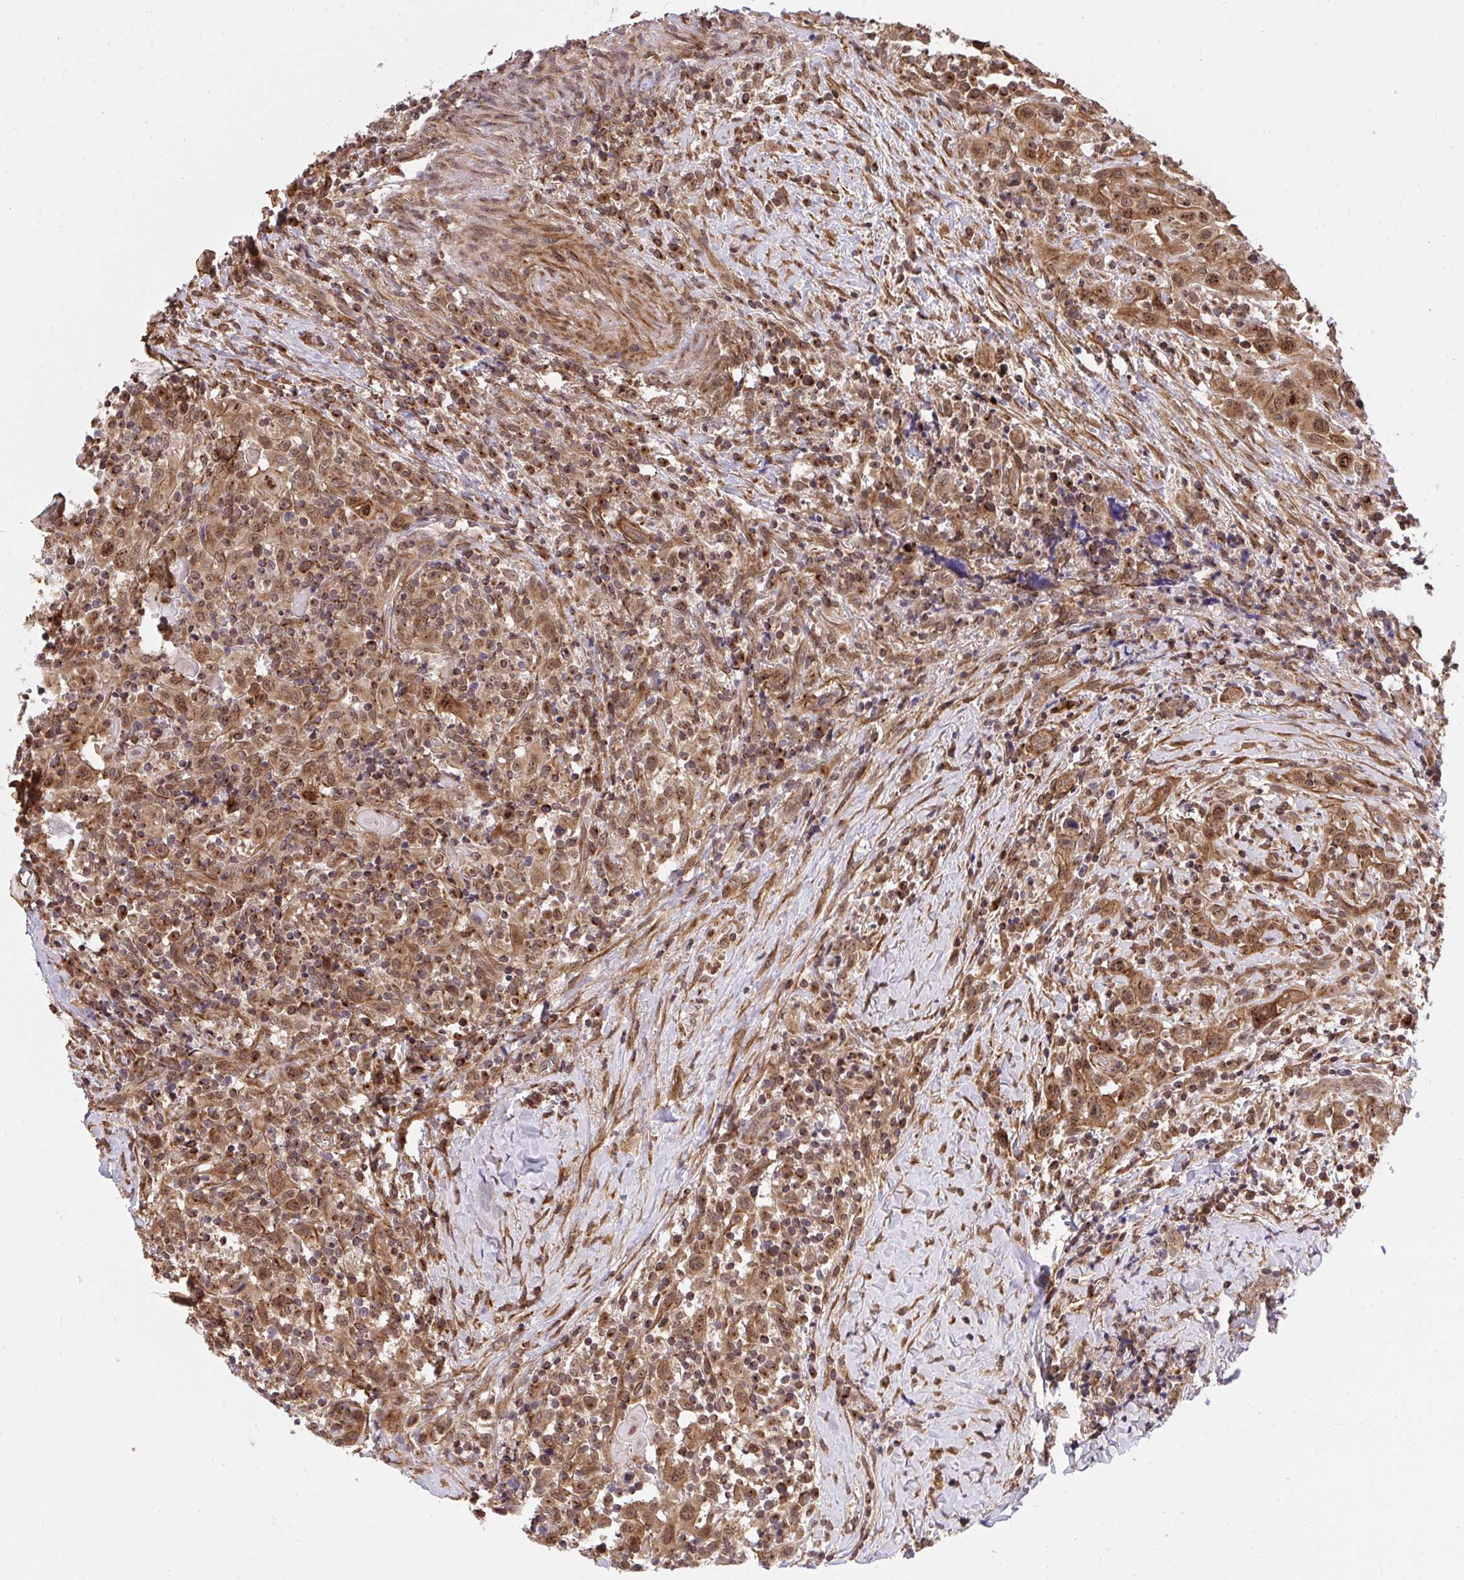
{"staining": {"intensity": "moderate", "quantity": ">75%", "location": "cytoplasmic/membranous"}, "tissue": "head and neck cancer", "cell_type": "Tumor cells", "image_type": "cancer", "snomed": [{"axis": "morphology", "description": "Squamous cell carcinoma, NOS"}, {"axis": "topography", "description": "Head-Neck"}], "caption": "Immunohistochemical staining of head and neck cancer reveals medium levels of moderate cytoplasmic/membranous protein staining in approximately >75% of tumor cells.", "gene": "ERI1", "patient": {"sex": "female", "age": 95}}